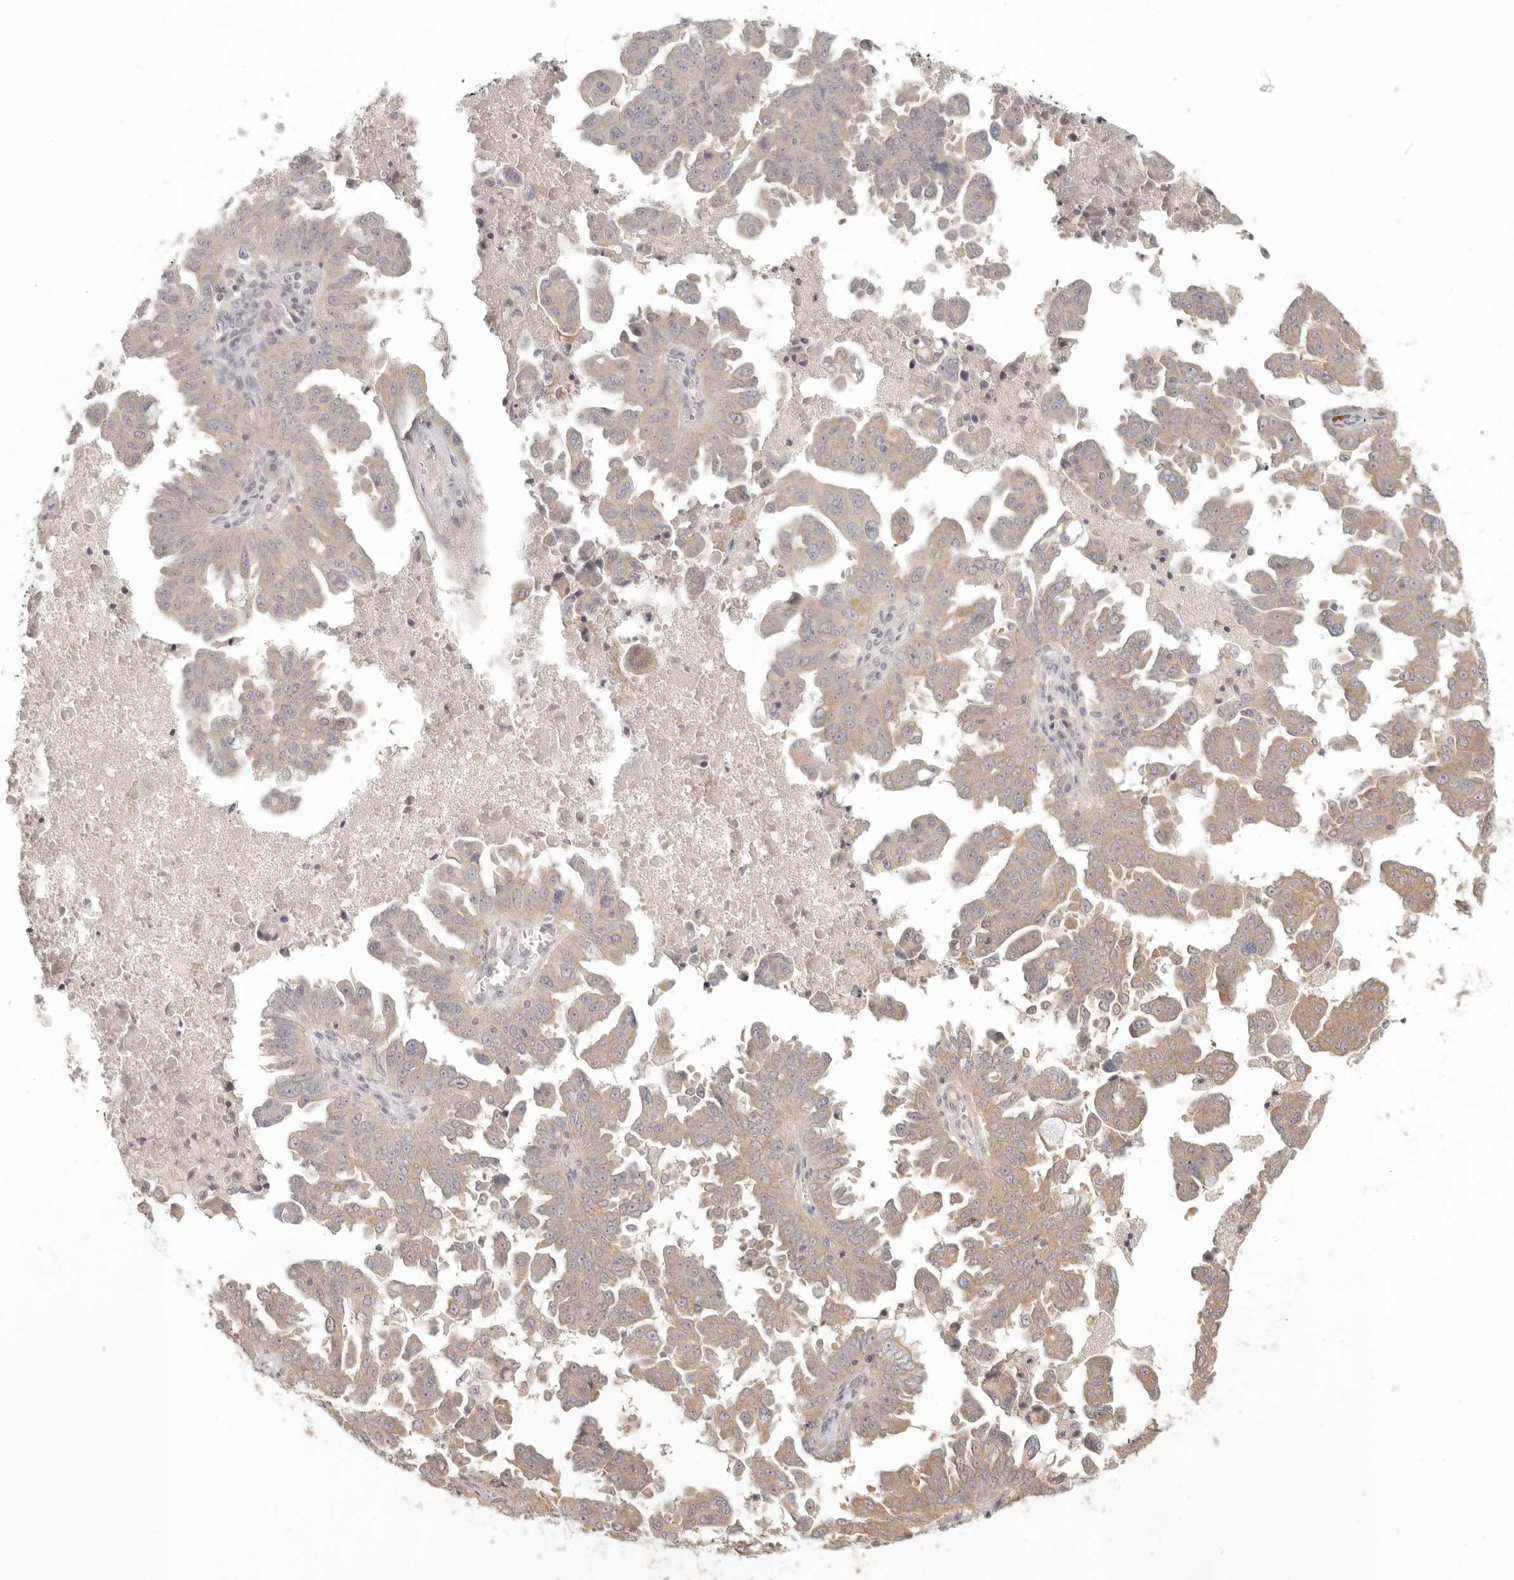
{"staining": {"intensity": "weak", "quantity": ">75%", "location": "cytoplasmic/membranous"}, "tissue": "ovarian cancer", "cell_type": "Tumor cells", "image_type": "cancer", "snomed": [{"axis": "morphology", "description": "Carcinoma, endometroid"}, {"axis": "topography", "description": "Ovary"}], "caption": "Human endometroid carcinoma (ovarian) stained for a protein (brown) demonstrates weak cytoplasmic/membranous positive staining in about >75% of tumor cells.", "gene": "AHDC1", "patient": {"sex": "female", "age": 62}}